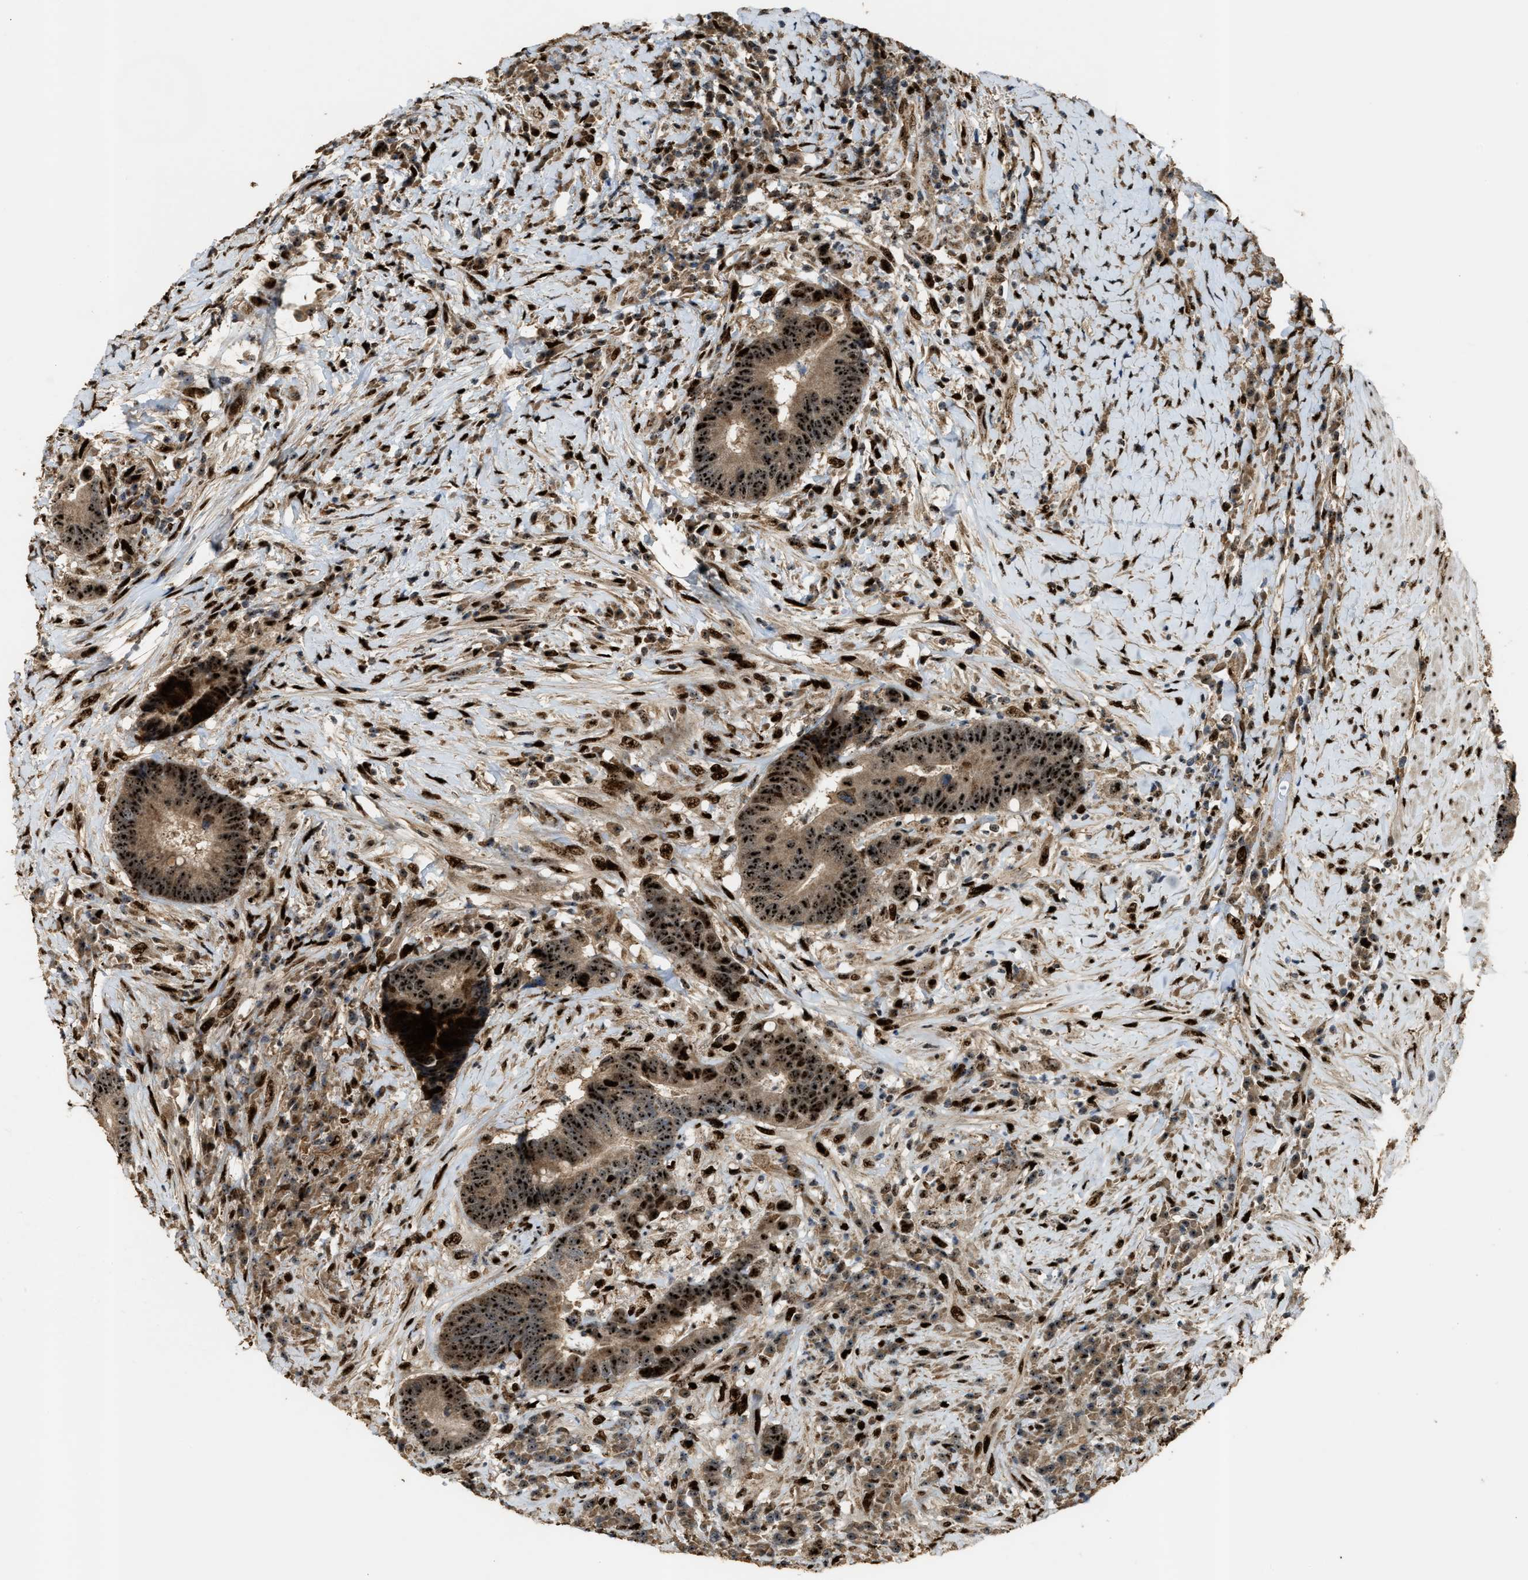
{"staining": {"intensity": "strong", "quantity": ">75%", "location": "nuclear"}, "tissue": "colorectal cancer", "cell_type": "Tumor cells", "image_type": "cancer", "snomed": [{"axis": "morphology", "description": "Adenocarcinoma, NOS"}, {"axis": "topography", "description": "Rectum"}], "caption": "A histopathology image of colorectal cancer (adenocarcinoma) stained for a protein demonstrates strong nuclear brown staining in tumor cells.", "gene": "ZNF687", "patient": {"sex": "female", "age": 89}}